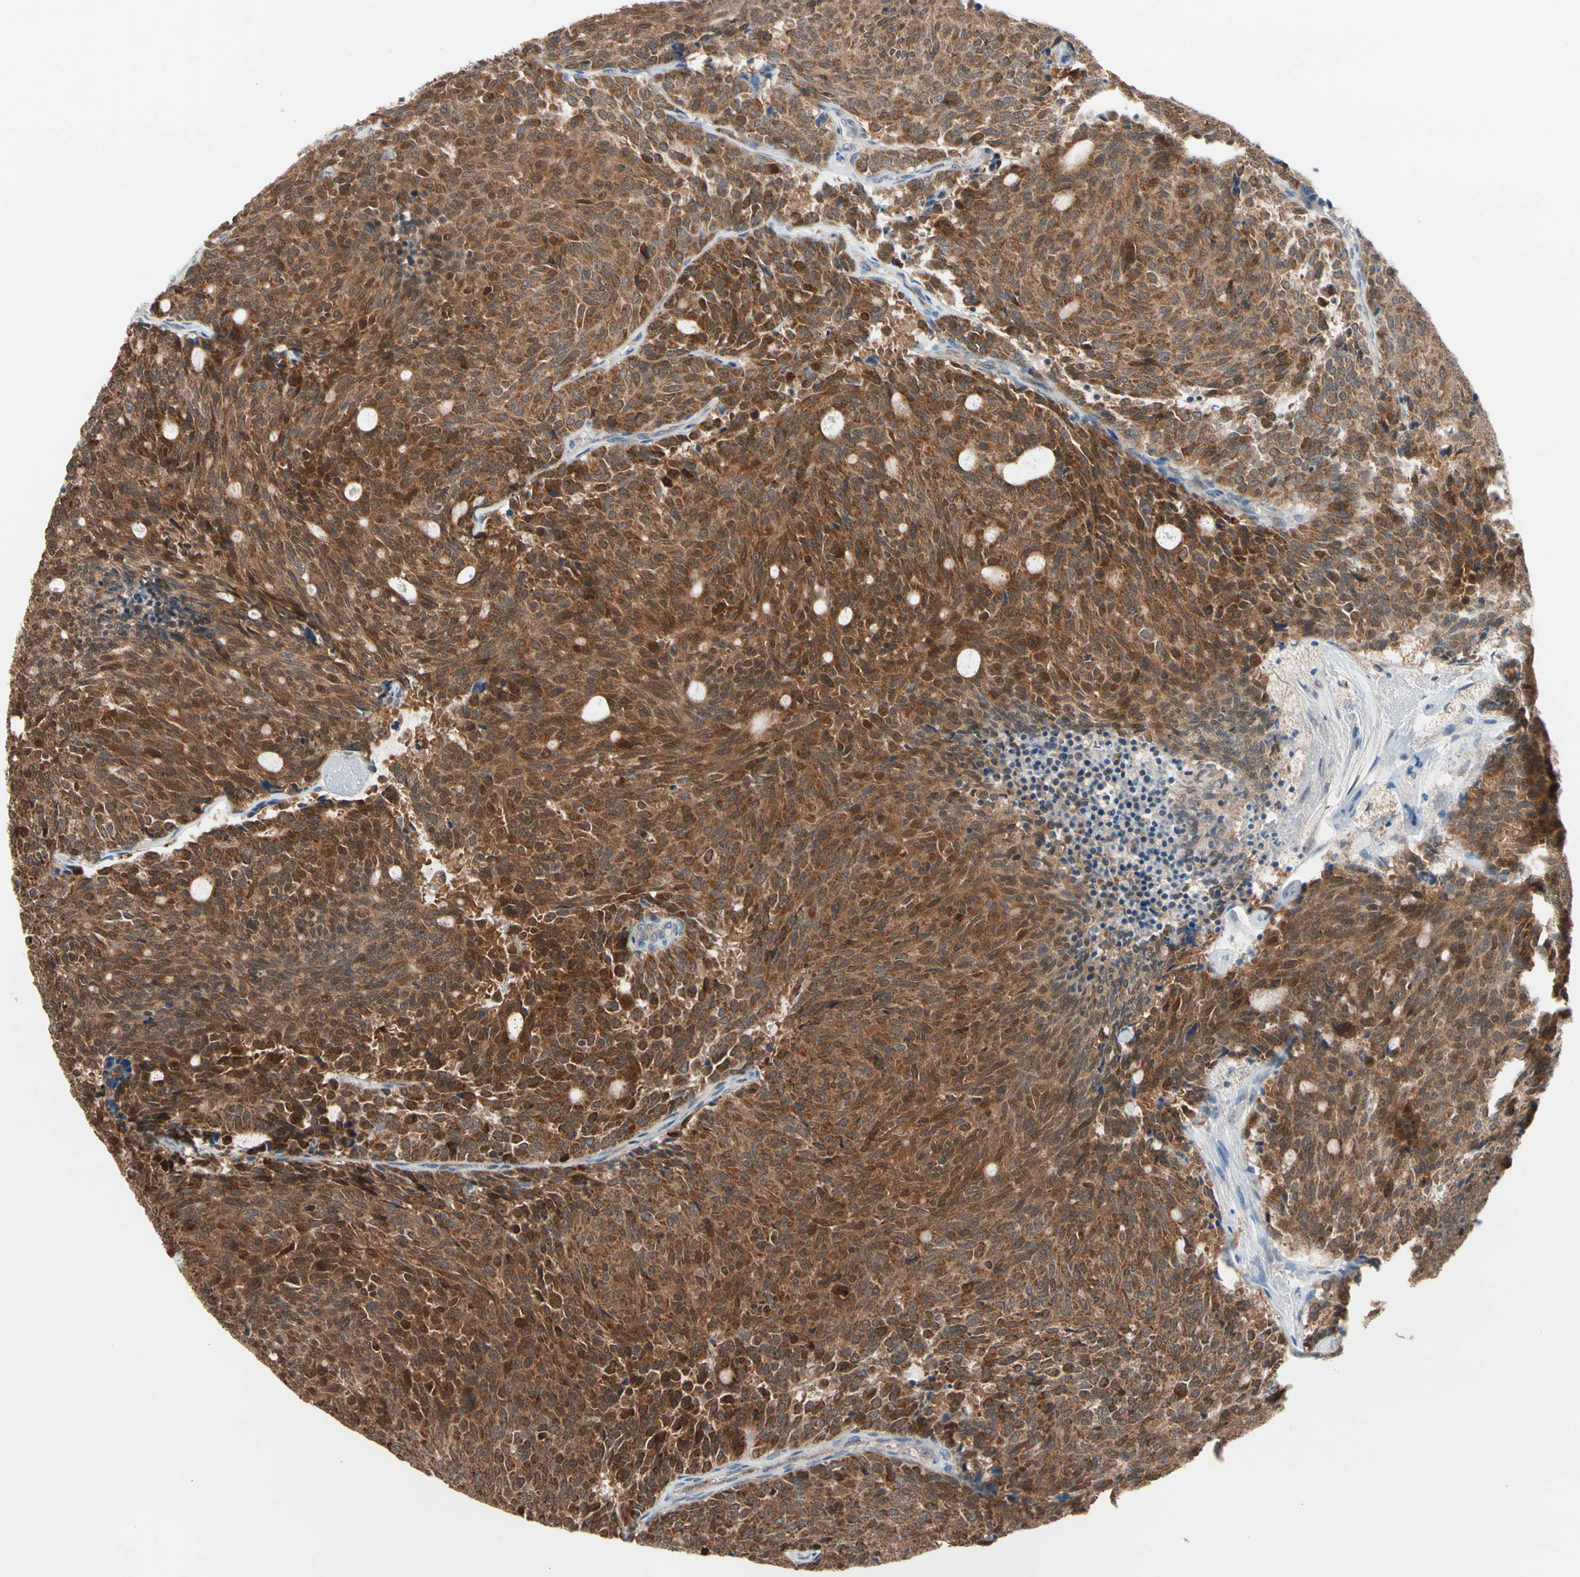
{"staining": {"intensity": "strong", "quantity": ">75%", "location": "cytoplasmic/membranous"}, "tissue": "carcinoid", "cell_type": "Tumor cells", "image_type": "cancer", "snomed": [{"axis": "morphology", "description": "Carcinoid, malignant, NOS"}, {"axis": "topography", "description": "Pancreas"}], "caption": "Immunohistochemical staining of carcinoid demonstrates strong cytoplasmic/membranous protein staining in approximately >75% of tumor cells.", "gene": "MTHFS", "patient": {"sex": "female", "age": 54}}